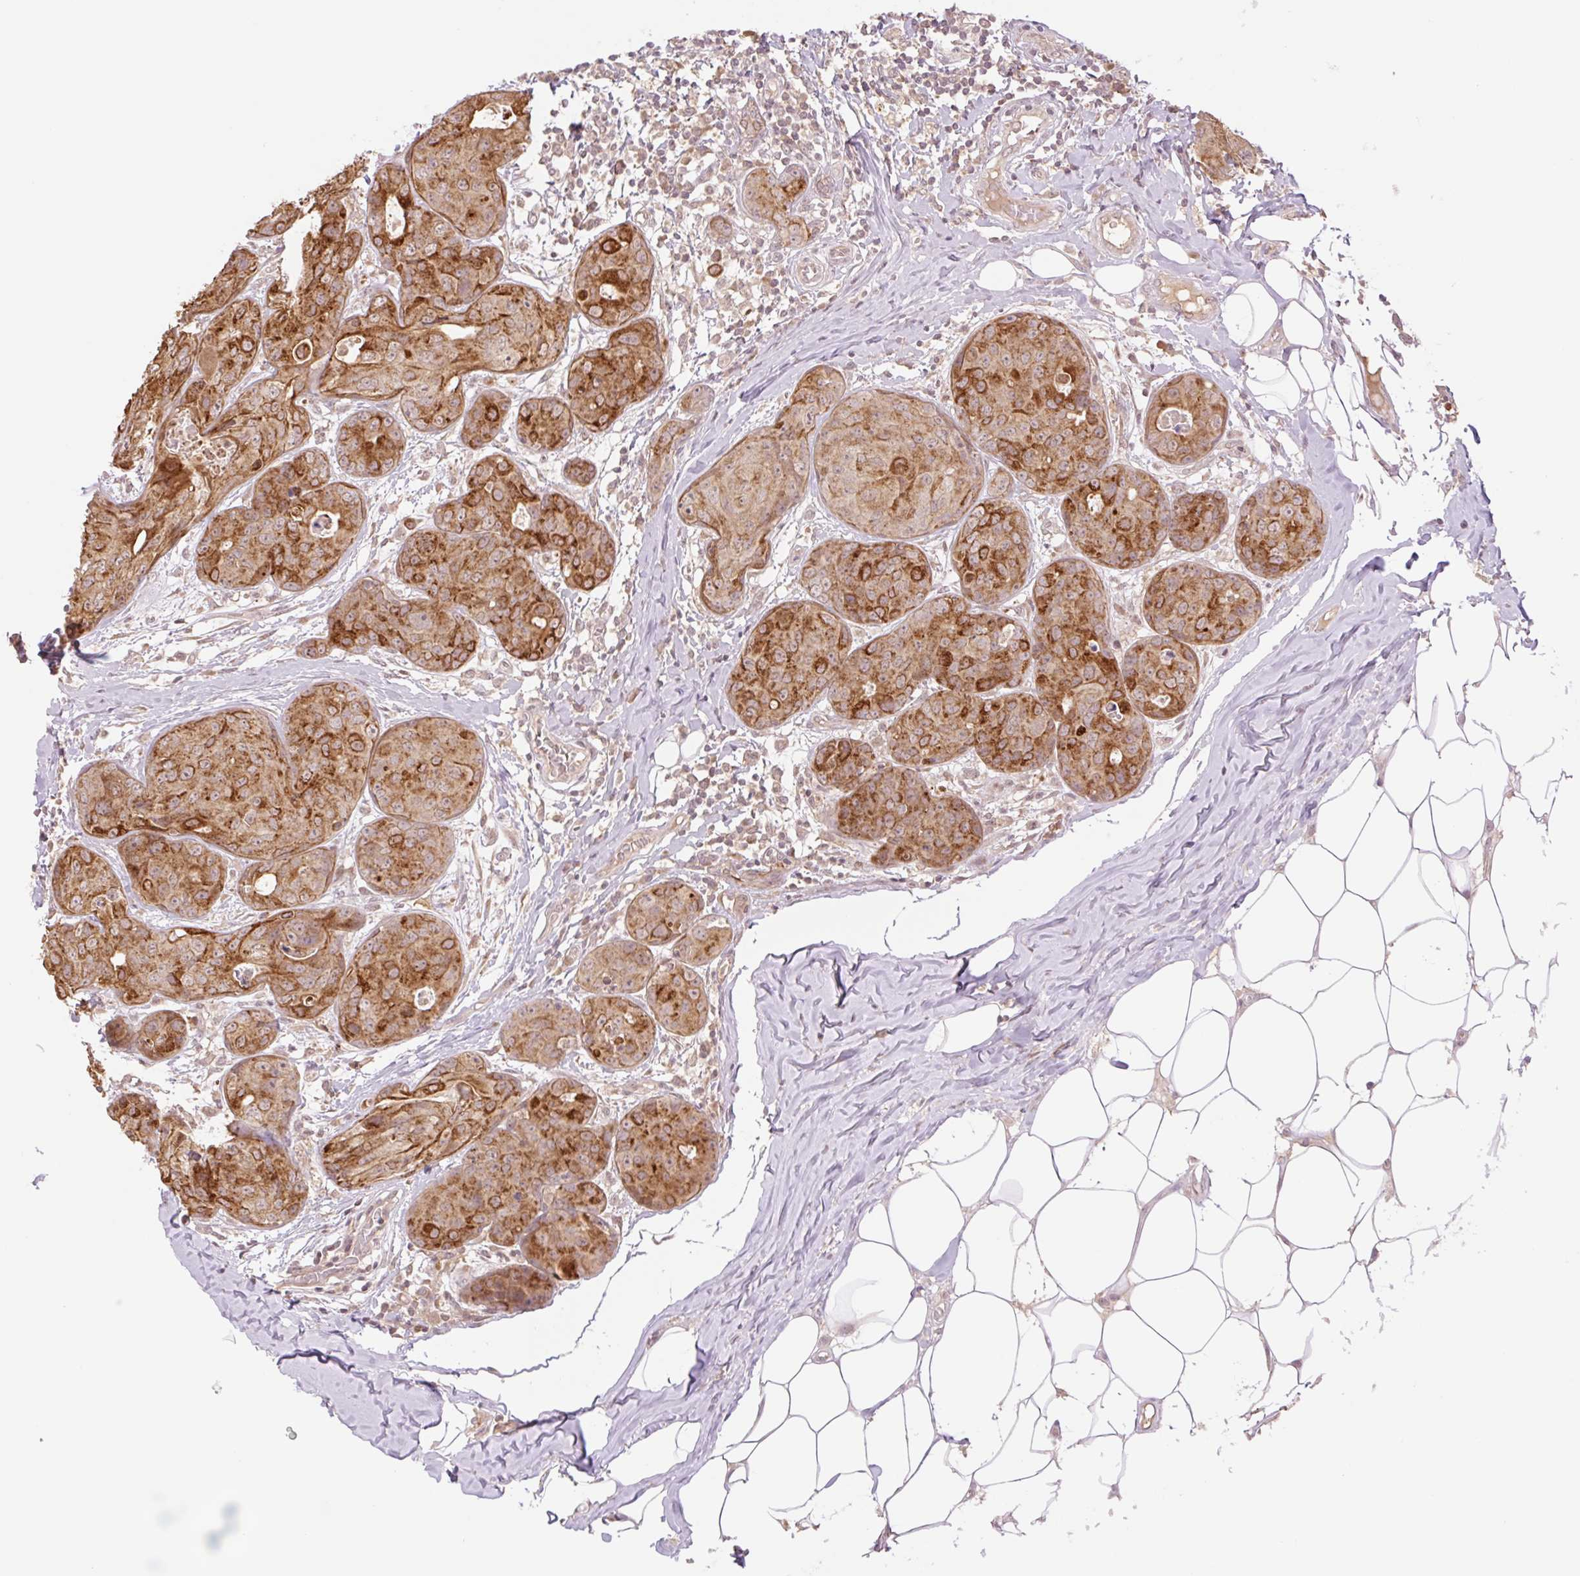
{"staining": {"intensity": "strong", "quantity": ">75%", "location": "cytoplasmic/membranous"}, "tissue": "breast cancer", "cell_type": "Tumor cells", "image_type": "cancer", "snomed": [{"axis": "morphology", "description": "Duct carcinoma"}, {"axis": "topography", "description": "Breast"}], "caption": "The photomicrograph exhibits a brown stain indicating the presence of a protein in the cytoplasmic/membranous of tumor cells in breast cancer.", "gene": "YJU2B", "patient": {"sex": "female", "age": 43}}